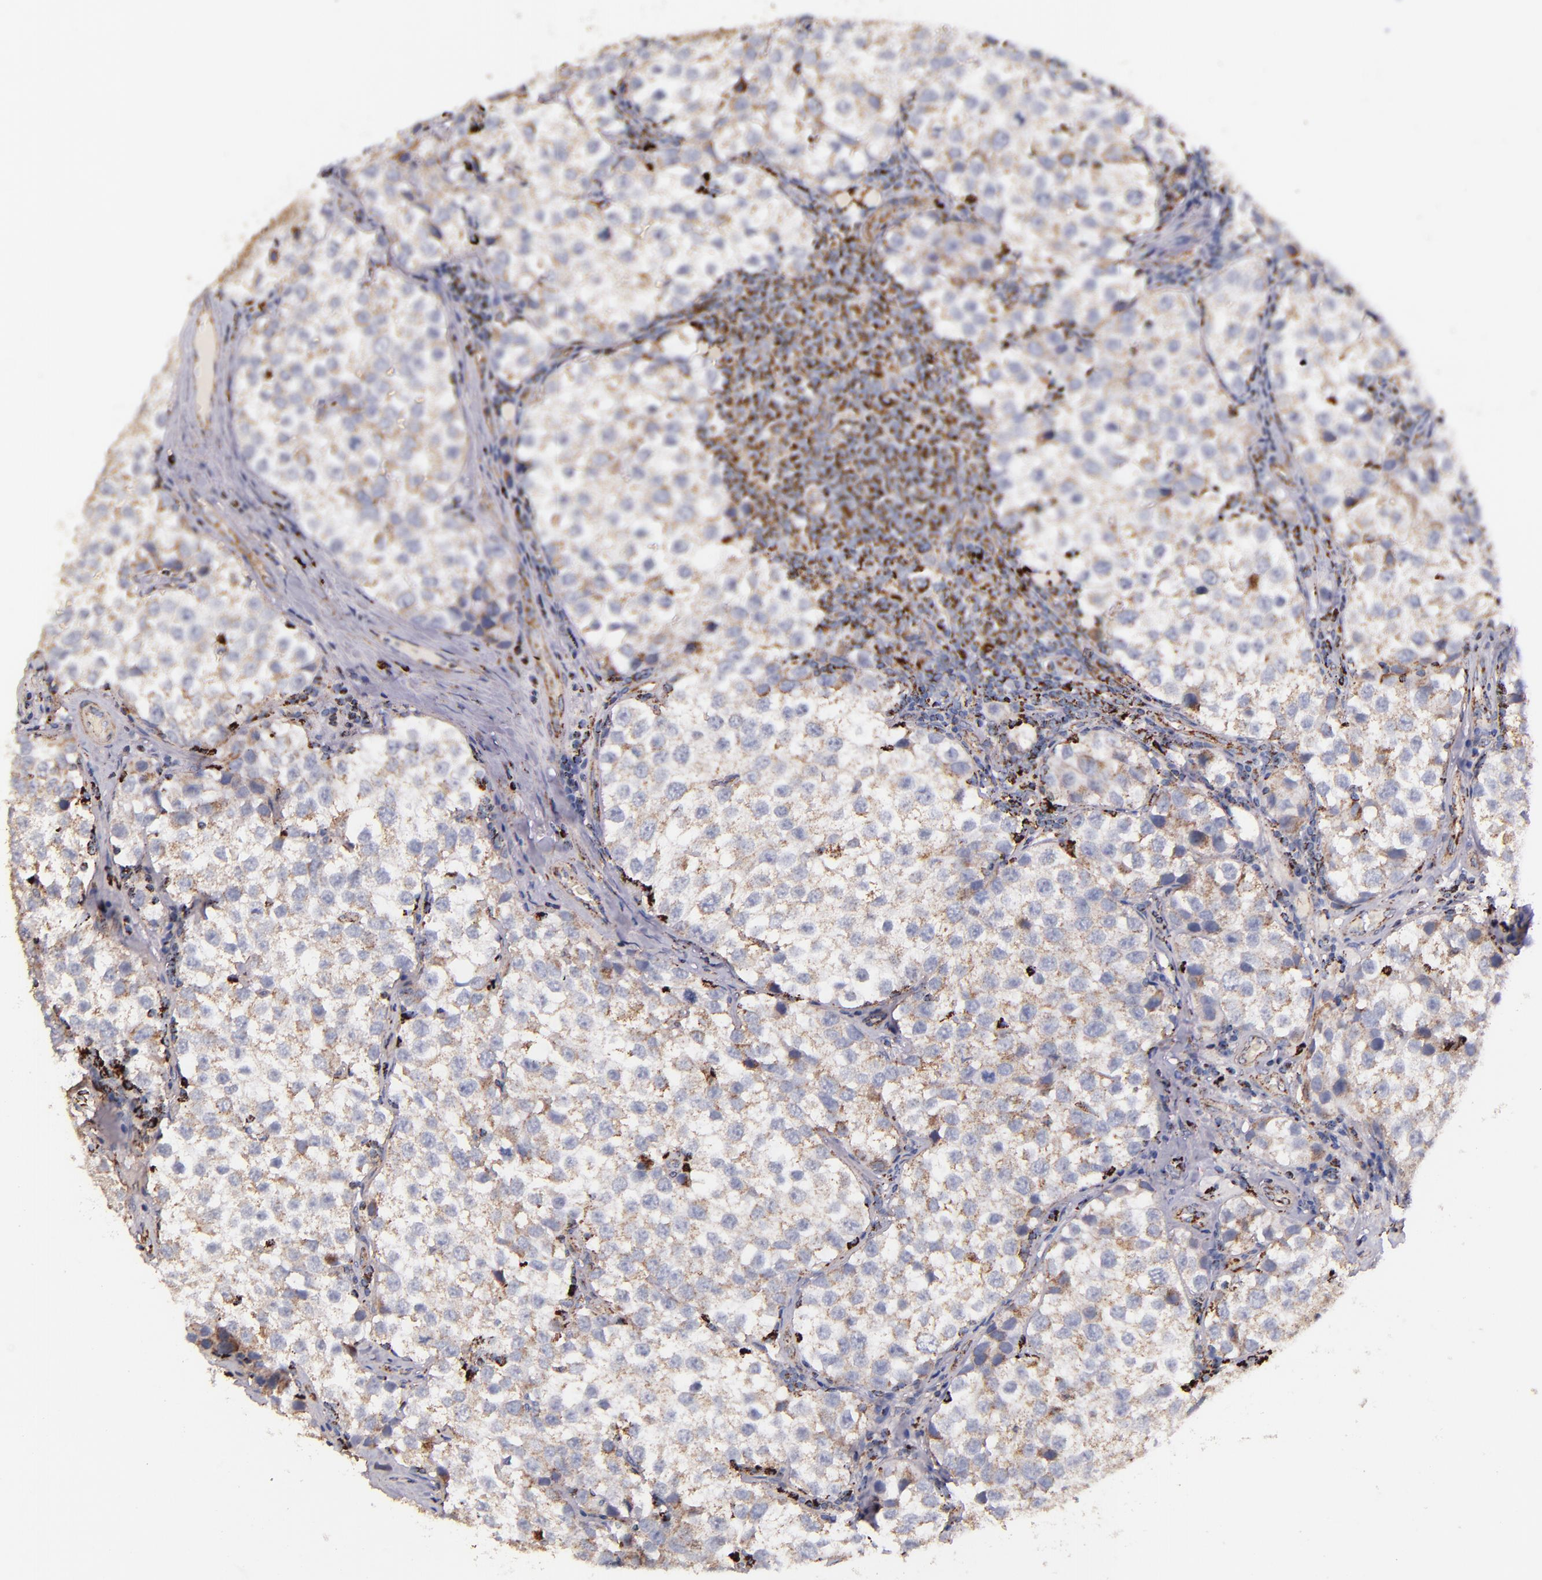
{"staining": {"intensity": "weak", "quantity": "<25%", "location": "cytoplasmic/membranous"}, "tissue": "testis cancer", "cell_type": "Tumor cells", "image_type": "cancer", "snomed": [{"axis": "morphology", "description": "Seminoma, NOS"}, {"axis": "topography", "description": "Testis"}], "caption": "Protein analysis of testis cancer (seminoma) demonstrates no significant positivity in tumor cells. (DAB (3,3'-diaminobenzidine) immunohistochemistry with hematoxylin counter stain).", "gene": "IDH3G", "patient": {"sex": "male", "age": 39}}